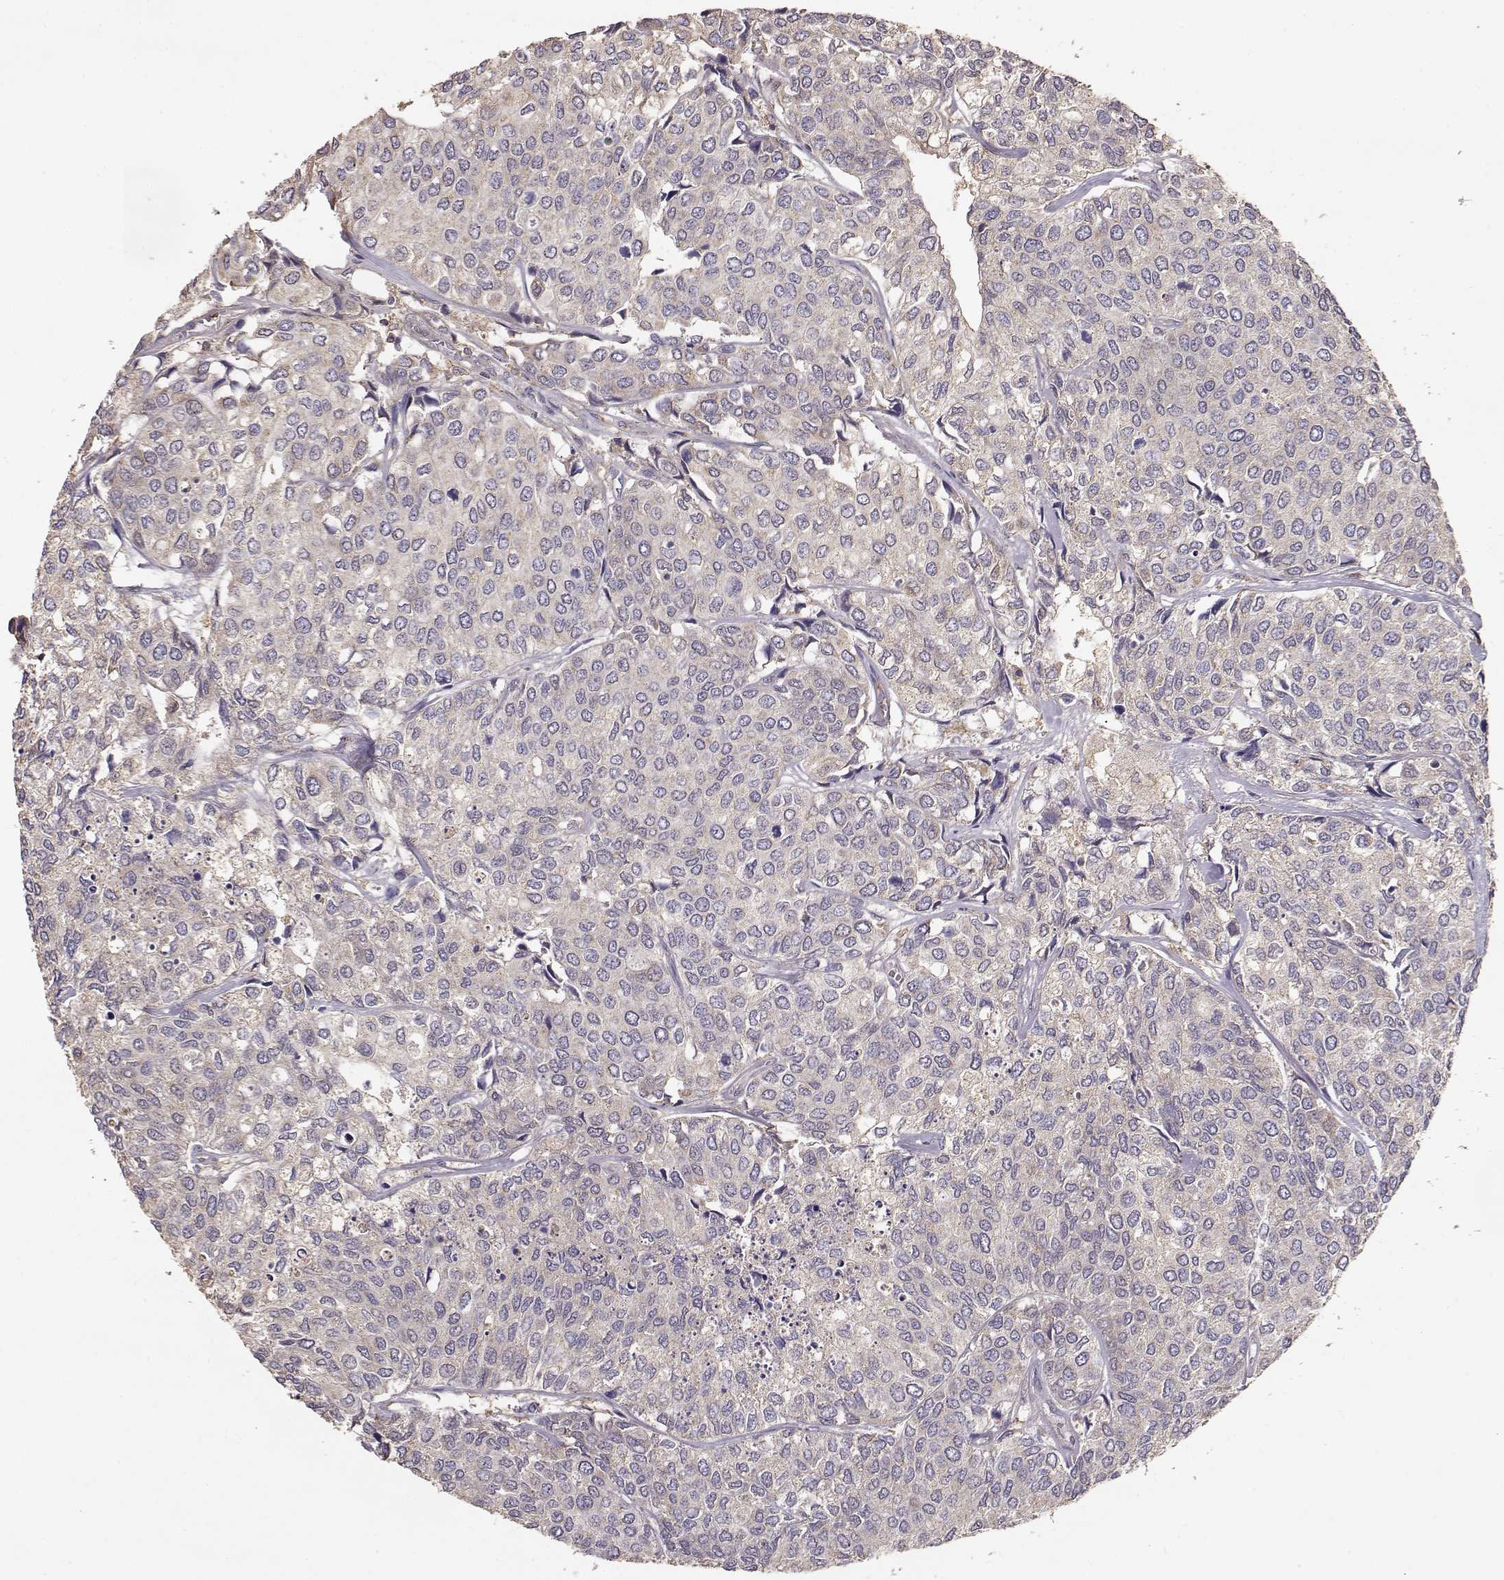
{"staining": {"intensity": "weak", "quantity": "<25%", "location": "cytoplasmic/membranous"}, "tissue": "urothelial cancer", "cell_type": "Tumor cells", "image_type": "cancer", "snomed": [{"axis": "morphology", "description": "Urothelial carcinoma, High grade"}, {"axis": "topography", "description": "Urinary bladder"}], "caption": "A micrograph of human urothelial cancer is negative for staining in tumor cells.", "gene": "TARS3", "patient": {"sex": "male", "age": 73}}